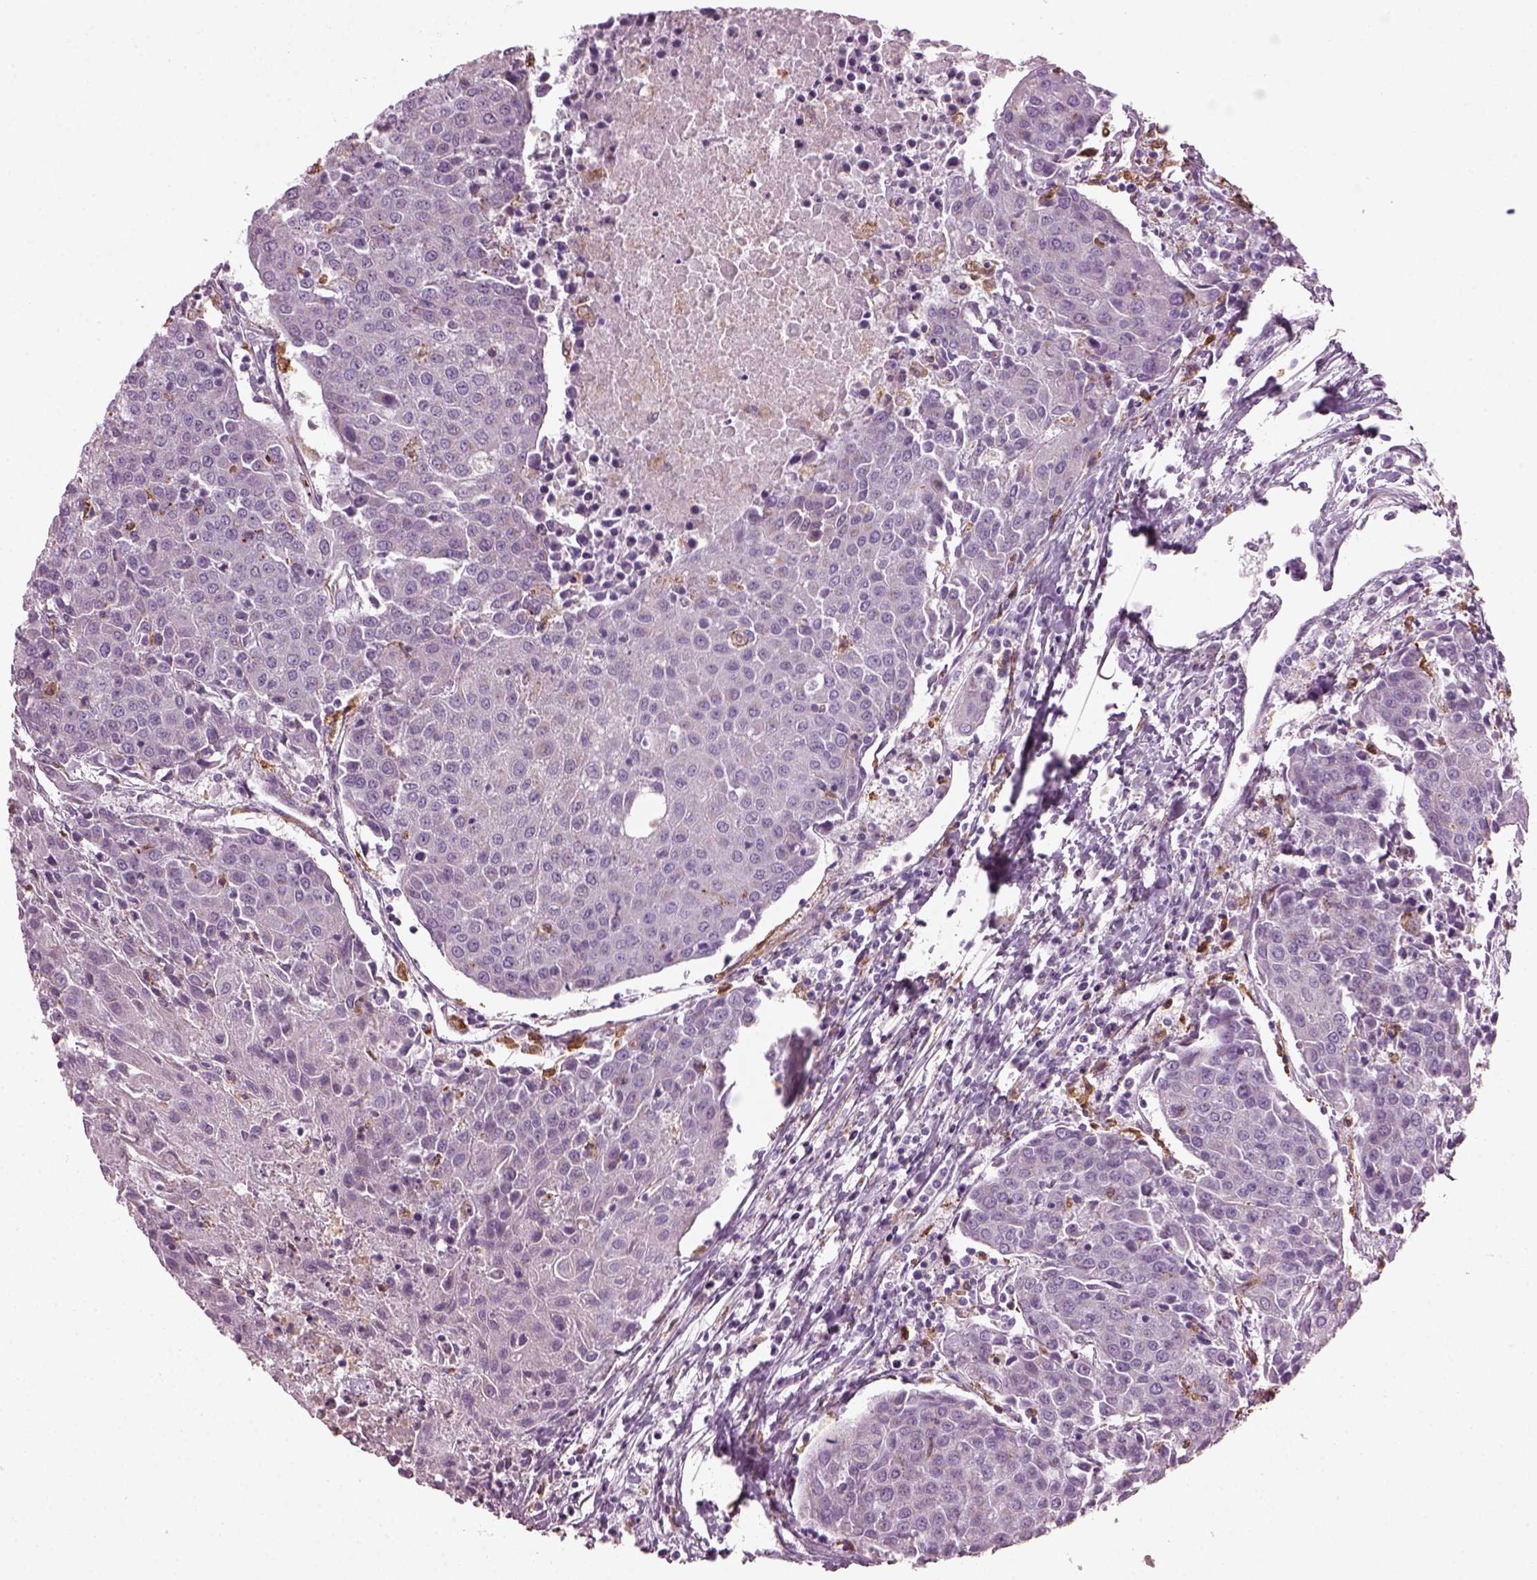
{"staining": {"intensity": "negative", "quantity": "none", "location": "none"}, "tissue": "urothelial cancer", "cell_type": "Tumor cells", "image_type": "cancer", "snomed": [{"axis": "morphology", "description": "Urothelial carcinoma, High grade"}, {"axis": "topography", "description": "Urinary bladder"}], "caption": "A histopathology image of human high-grade urothelial carcinoma is negative for staining in tumor cells. (DAB immunohistochemistry (IHC) visualized using brightfield microscopy, high magnification).", "gene": "TMEM231", "patient": {"sex": "female", "age": 85}}